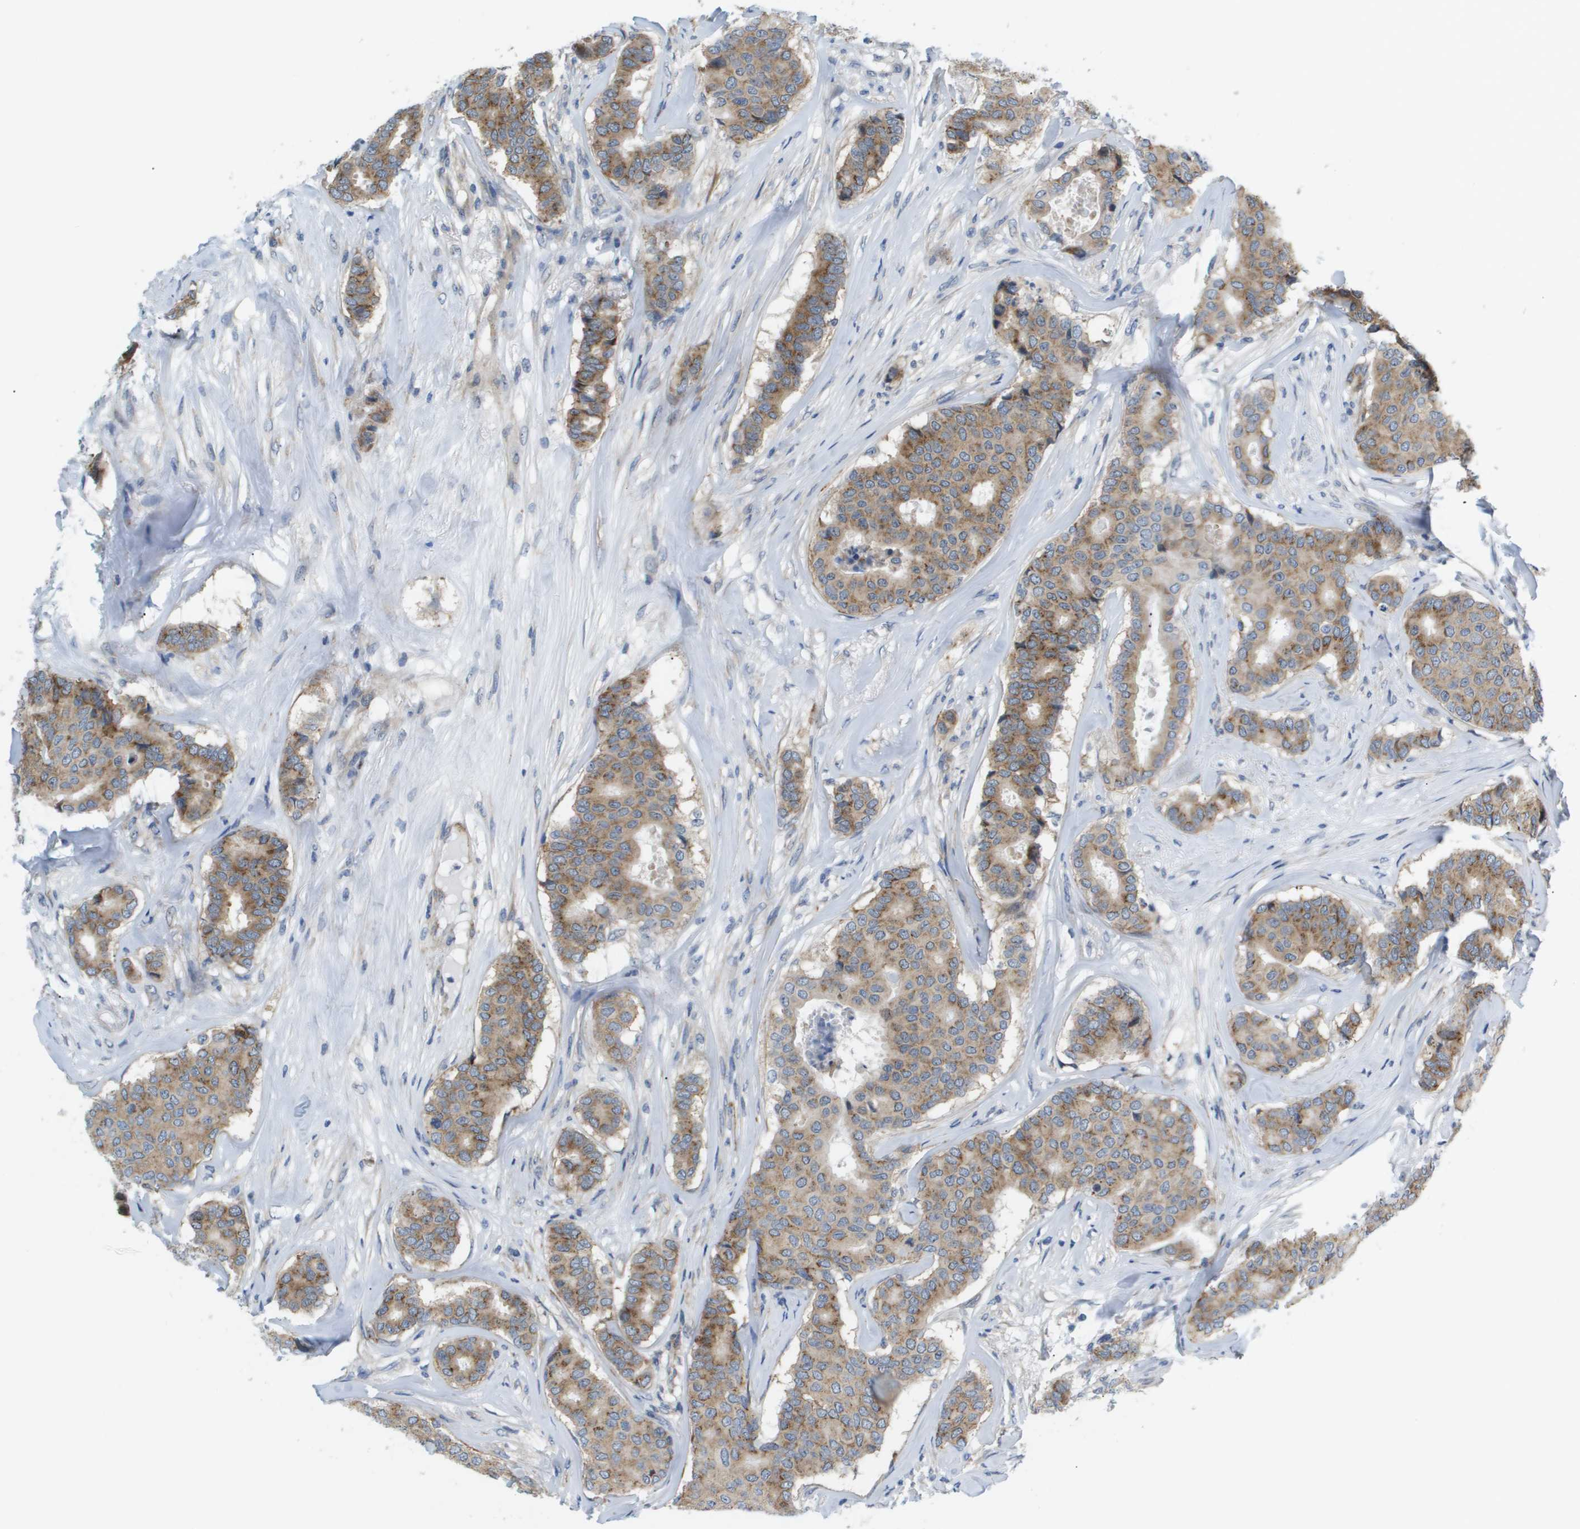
{"staining": {"intensity": "moderate", "quantity": ">75%", "location": "cytoplasmic/membranous"}, "tissue": "breast cancer", "cell_type": "Tumor cells", "image_type": "cancer", "snomed": [{"axis": "morphology", "description": "Duct carcinoma"}, {"axis": "topography", "description": "Breast"}], "caption": "An IHC photomicrograph of tumor tissue is shown. Protein staining in brown highlights moderate cytoplasmic/membranous positivity in breast cancer (invasive ductal carcinoma) within tumor cells. (IHC, brightfield microscopy, high magnification).", "gene": "OTUD5", "patient": {"sex": "female", "age": 75}}